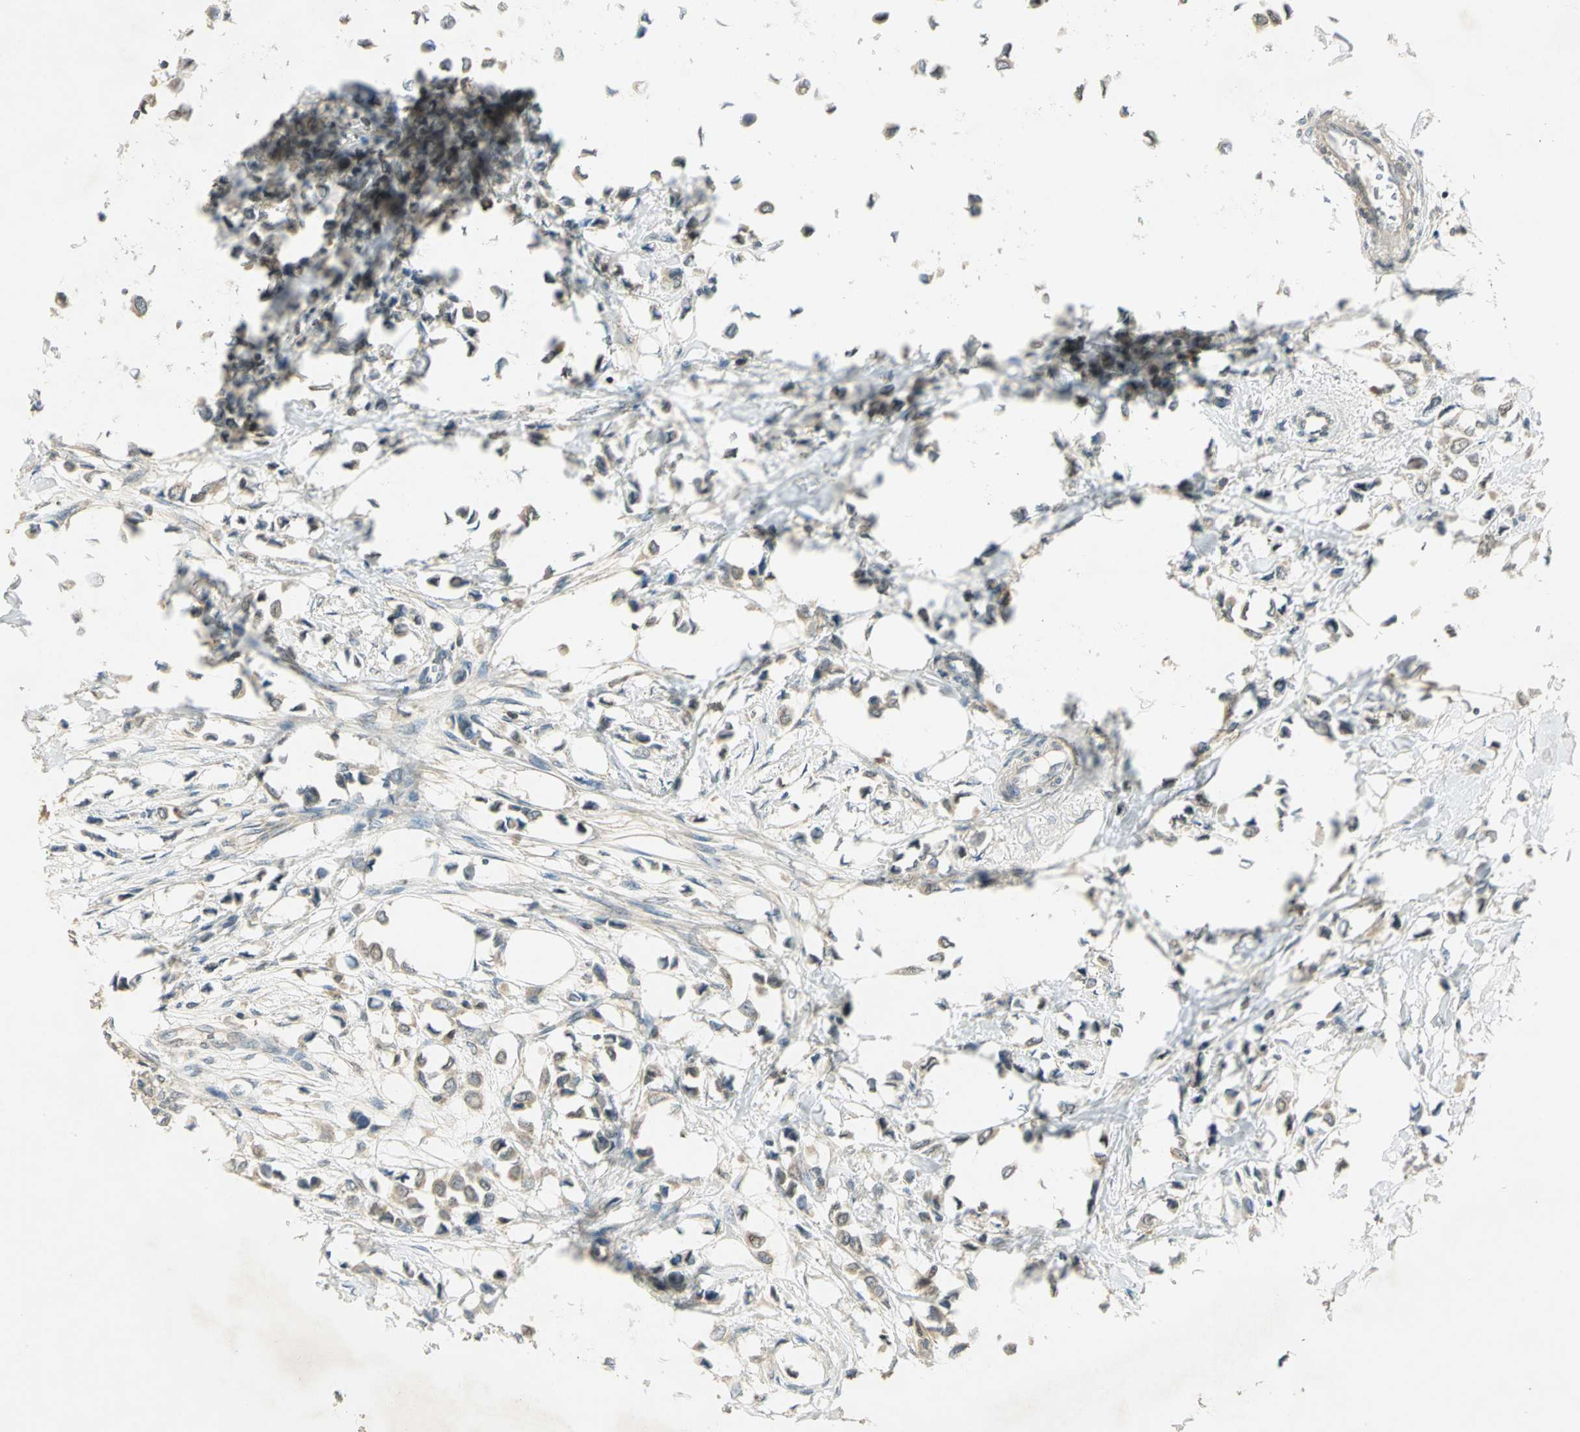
{"staining": {"intensity": "weak", "quantity": "<25%", "location": "cytoplasmic/membranous"}, "tissue": "breast cancer", "cell_type": "Tumor cells", "image_type": "cancer", "snomed": [{"axis": "morphology", "description": "Lobular carcinoma"}, {"axis": "topography", "description": "Breast"}], "caption": "Breast cancer (lobular carcinoma) was stained to show a protein in brown. There is no significant expression in tumor cells.", "gene": "BIRC2", "patient": {"sex": "female", "age": 51}}